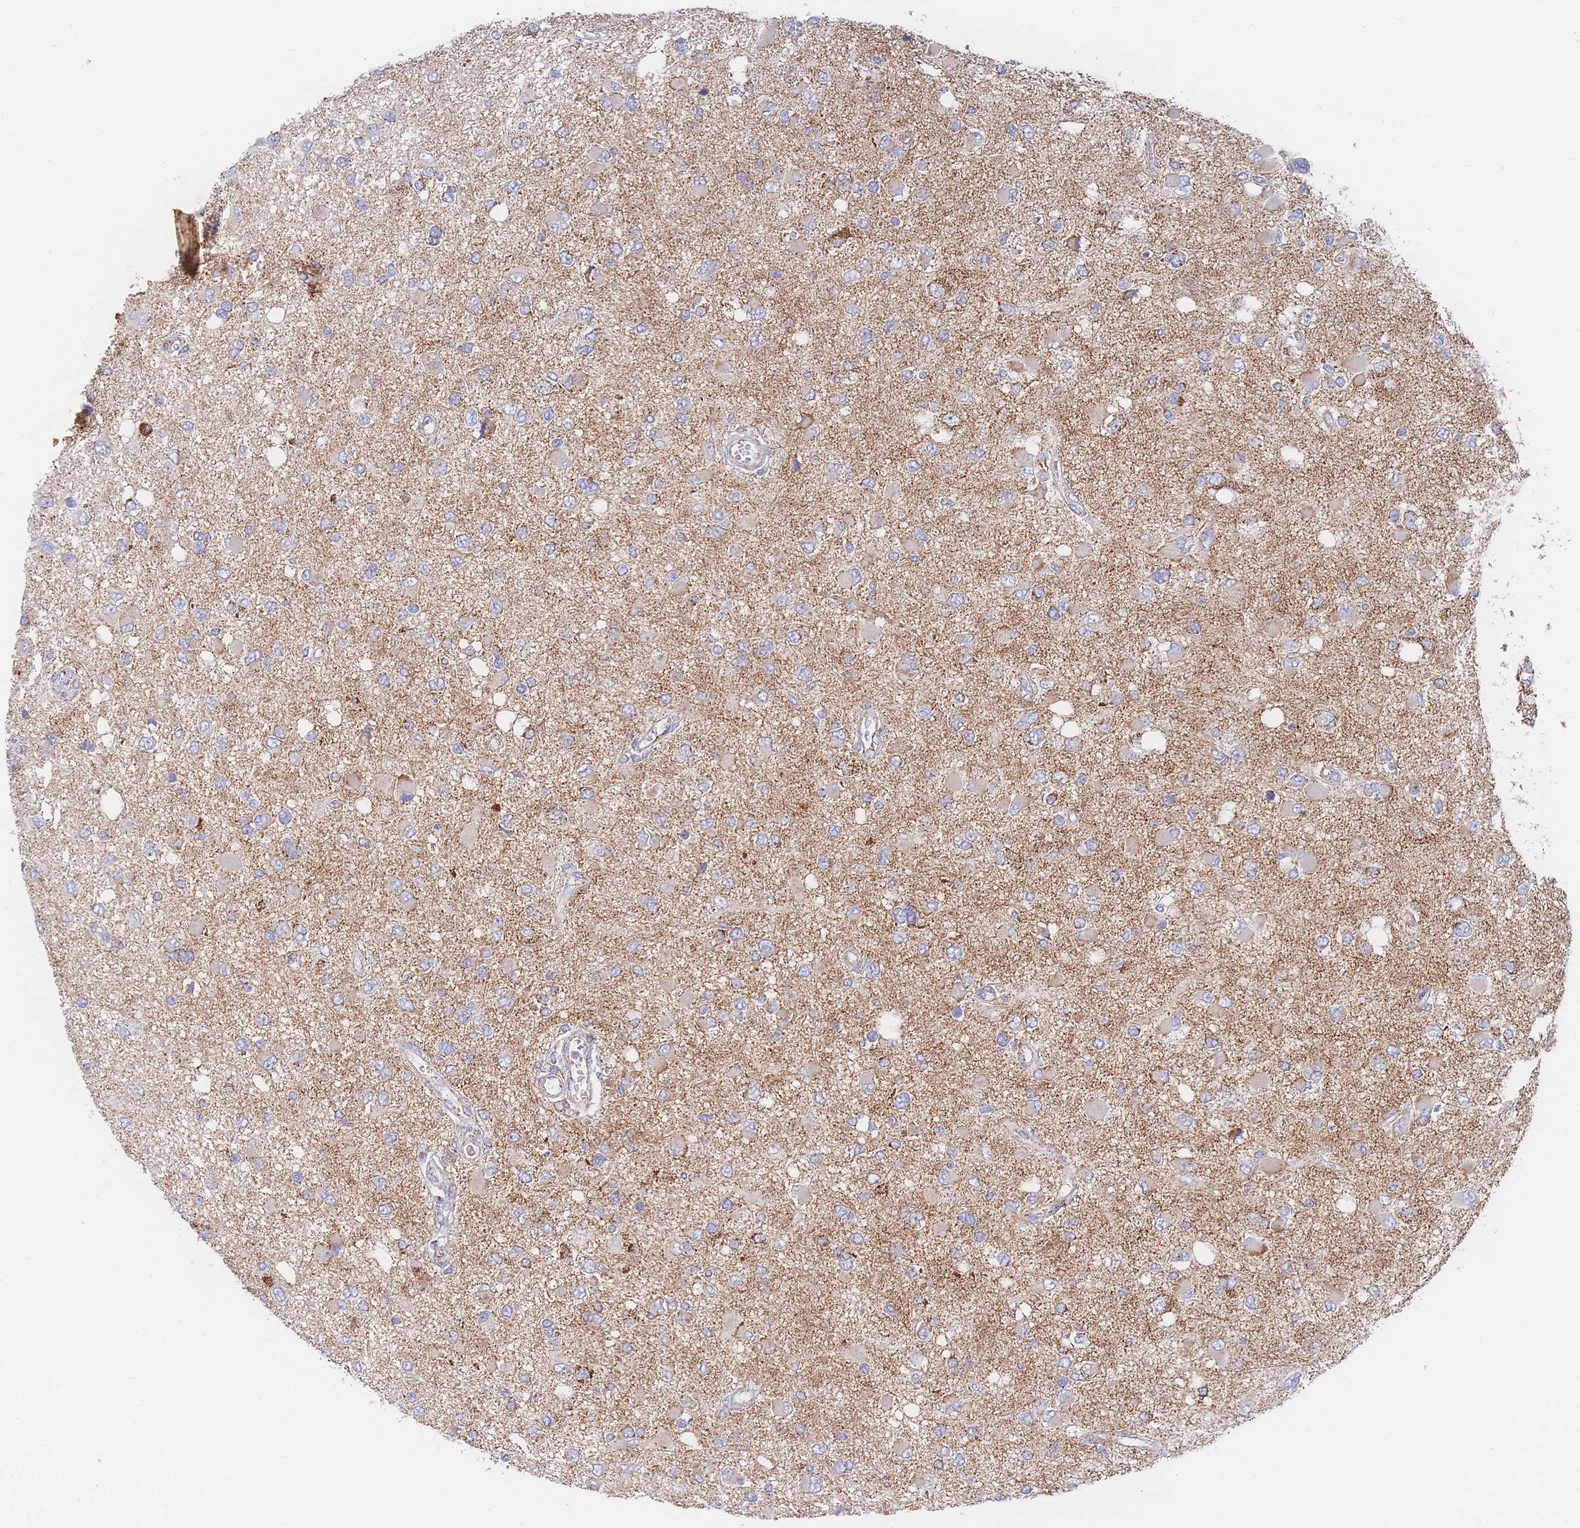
{"staining": {"intensity": "weak", "quantity": "<25%", "location": "cytoplasmic/membranous"}, "tissue": "glioma", "cell_type": "Tumor cells", "image_type": "cancer", "snomed": [{"axis": "morphology", "description": "Glioma, malignant, High grade"}, {"axis": "topography", "description": "Brain"}], "caption": "Immunohistochemistry micrograph of neoplastic tissue: glioma stained with DAB (3,3'-diaminobenzidine) reveals no significant protein positivity in tumor cells.", "gene": "IKZF4", "patient": {"sex": "male", "age": 53}}